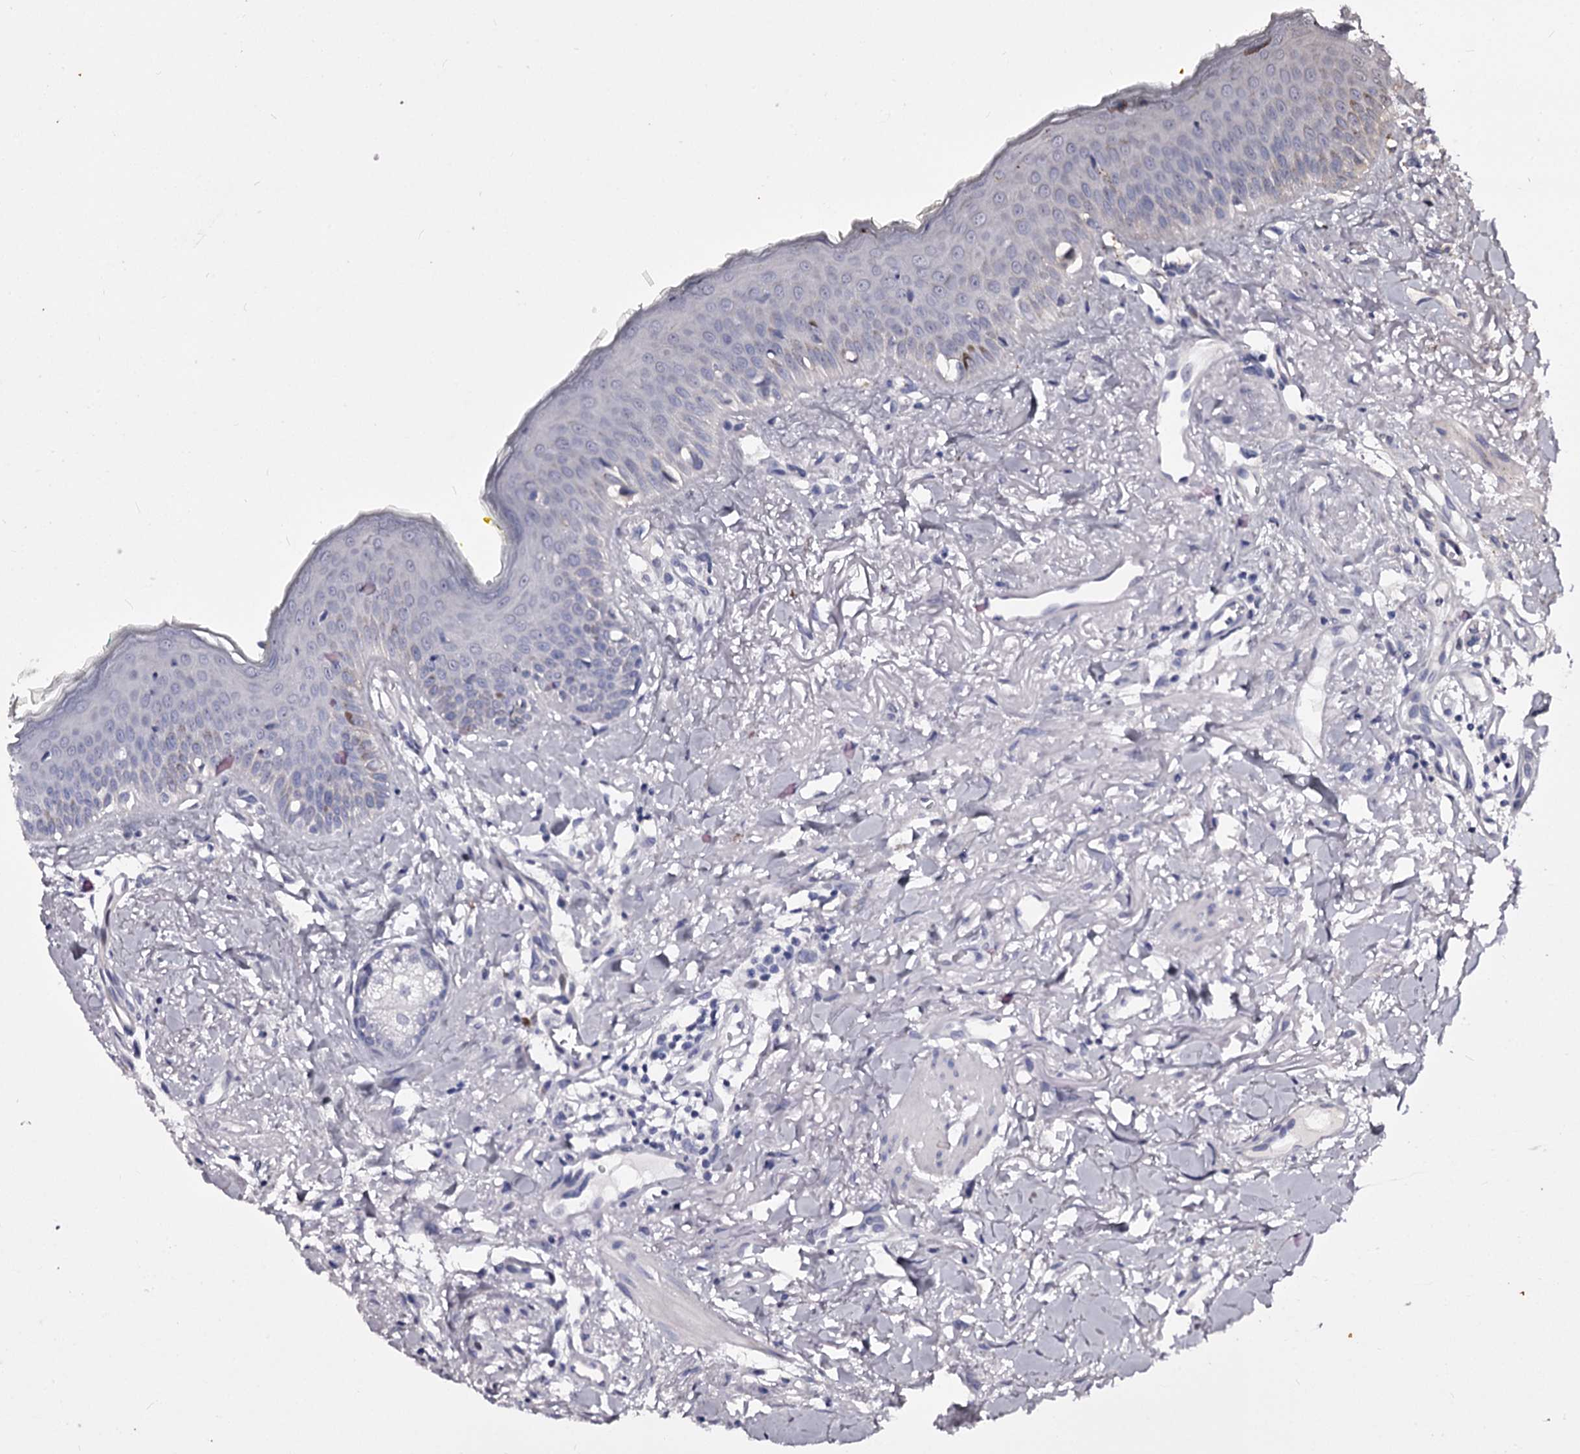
{"staining": {"intensity": "negative", "quantity": "none", "location": "none"}, "tissue": "oral mucosa", "cell_type": "Squamous epithelial cells", "image_type": "normal", "snomed": [{"axis": "morphology", "description": "Normal tissue, NOS"}, {"axis": "topography", "description": "Oral tissue"}], "caption": "An image of human oral mucosa is negative for staining in squamous epithelial cells.", "gene": "OVOL2", "patient": {"sex": "female", "age": 70}}